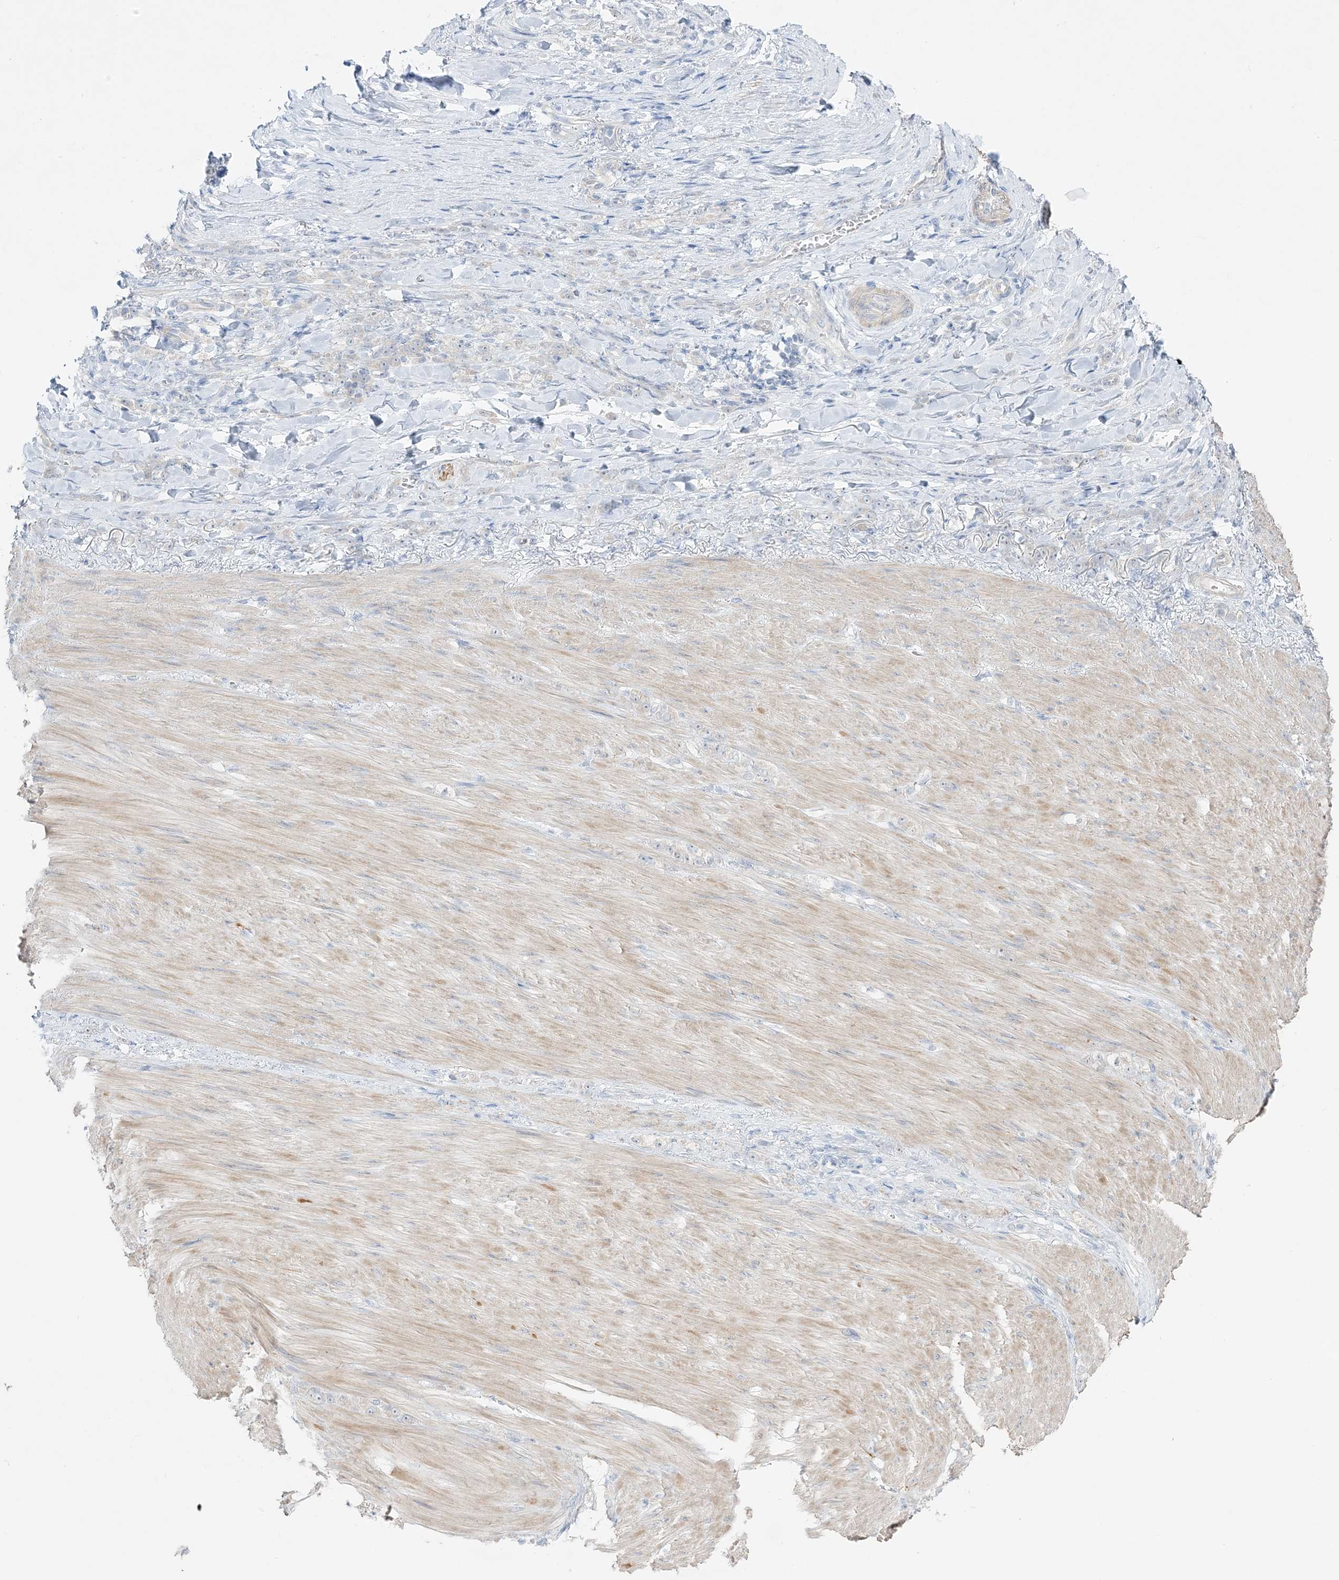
{"staining": {"intensity": "negative", "quantity": "none", "location": "none"}, "tissue": "stomach cancer", "cell_type": "Tumor cells", "image_type": "cancer", "snomed": [{"axis": "morphology", "description": "Normal tissue, NOS"}, {"axis": "morphology", "description": "Adenocarcinoma, NOS"}, {"axis": "topography", "description": "Stomach"}], "caption": "This photomicrograph is of stomach cancer (adenocarcinoma) stained with immunohistochemistry (IHC) to label a protein in brown with the nuclei are counter-stained blue. There is no positivity in tumor cells.", "gene": "FAM184A", "patient": {"sex": "male", "age": 82}}